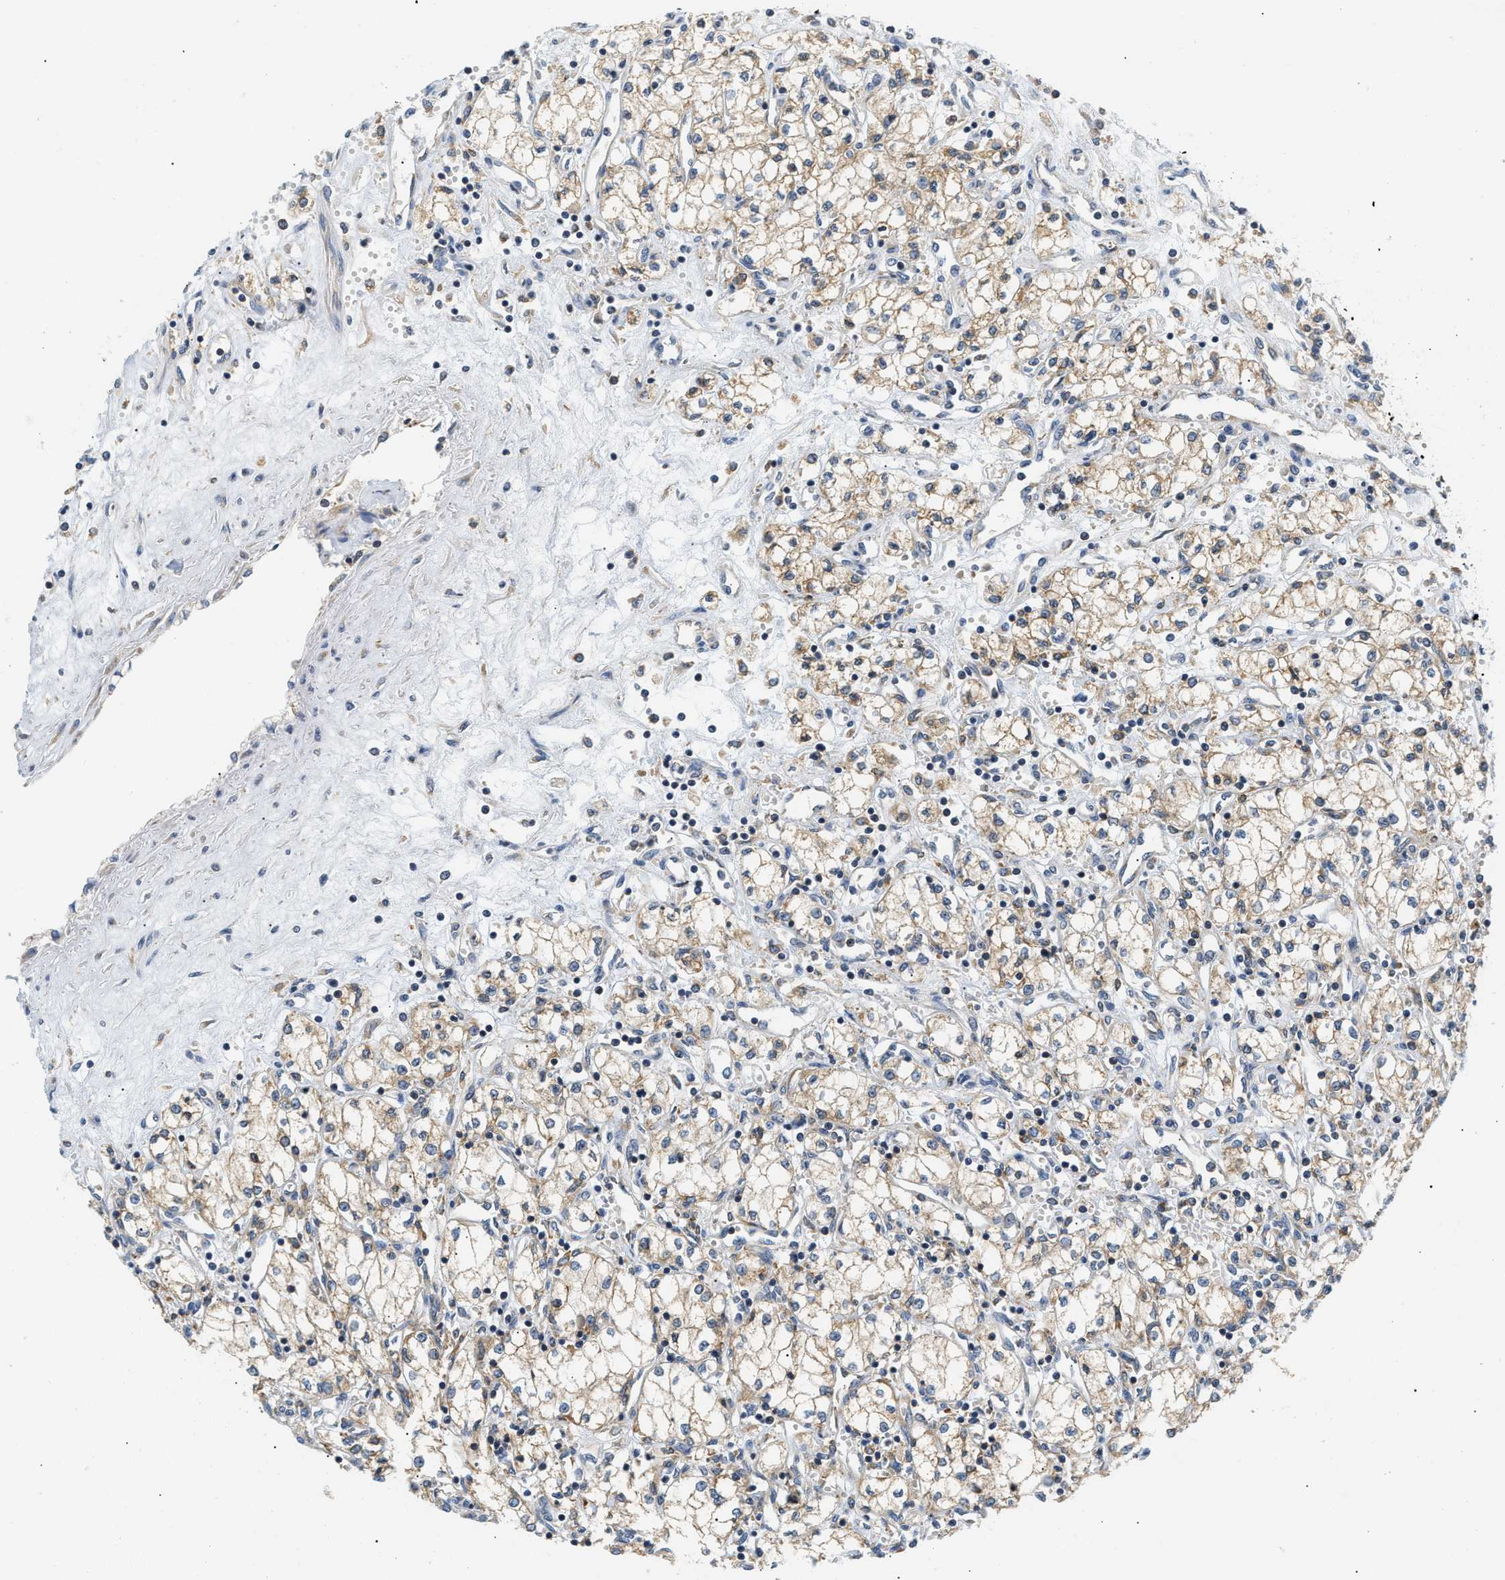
{"staining": {"intensity": "weak", "quantity": "25%-75%", "location": "cytoplasmic/membranous"}, "tissue": "renal cancer", "cell_type": "Tumor cells", "image_type": "cancer", "snomed": [{"axis": "morphology", "description": "Adenocarcinoma, NOS"}, {"axis": "topography", "description": "Kidney"}], "caption": "The photomicrograph shows immunohistochemical staining of renal adenocarcinoma. There is weak cytoplasmic/membranous staining is identified in approximately 25%-75% of tumor cells.", "gene": "HDHD3", "patient": {"sex": "male", "age": 59}}